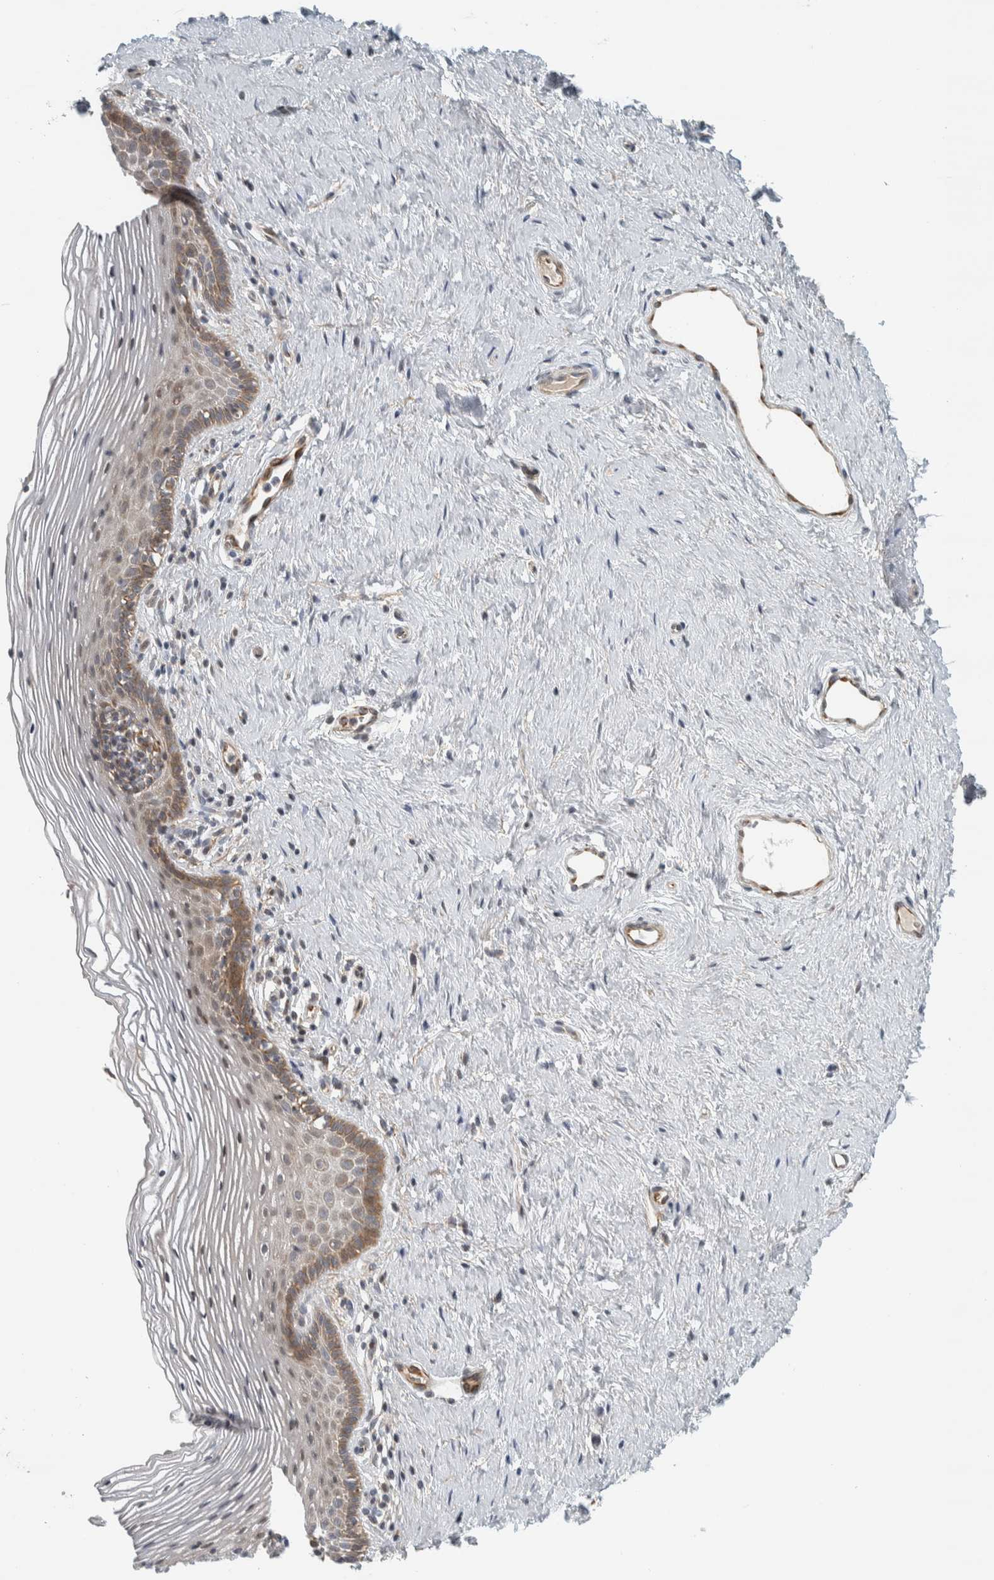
{"staining": {"intensity": "moderate", "quantity": "<25%", "location": "cytoplasmic/membranous"}, "tissue": "vagina", "cell_type": "Squamous epithelial cells", "image_type": "normal", "snomed": [{"axis": "morphology", "description": "Normal tissue, NOS"}, {"axis": "topography", "description": "Vagina"}], "caption": "Unremarkable vagina exhibits moderate cytoplasmic/membranous expression in about <25% of squamous epithelial cells, visualized by immunohistochemistry.", "gene": "AFP", "patient": {"sex": "female", "age": 32}}